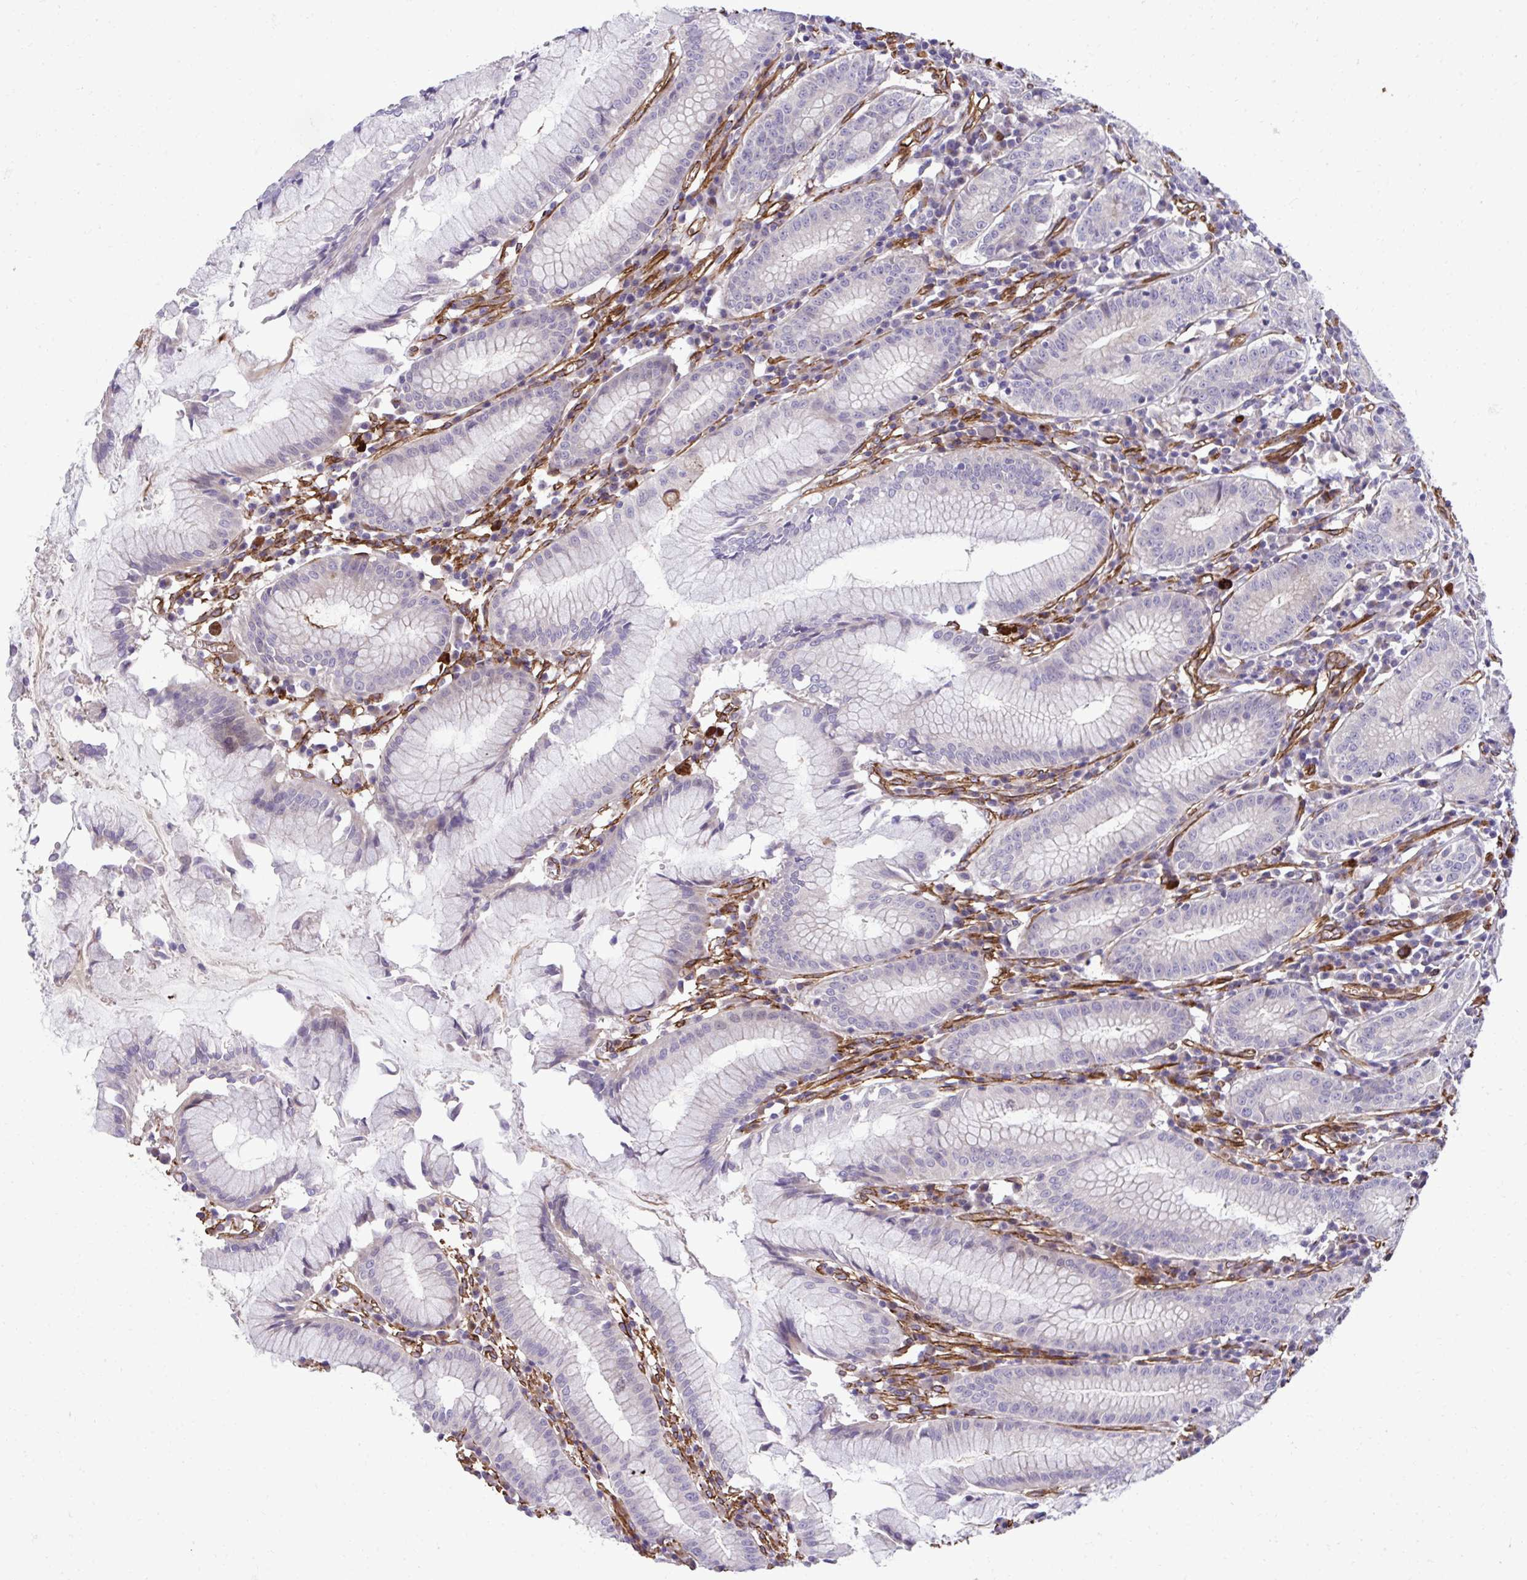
{"staining": {"intensity": "weak", "quantity": "<25%", "location": "cytoplasmic/membranous"}, "tissue": "stomach", "cell_type": "Glandular cells", "image_type": "normal", "snomed": [{"axis": "morphology", "description": "Normal tissue, NOS"}, {"axis": "topography", "description": "Stomach"}], "caption": "DAB (3,3'-diaminobenzidine) immunohistochemical staining of unremarkable stomach reveals no significant expression in glandular cells. The staining is performed using DAB brown chromogen with nuclei counter-stained in using hematoxylin.", "gene": "TRIM52", "patient": {"sex": "male", "age": 55}}